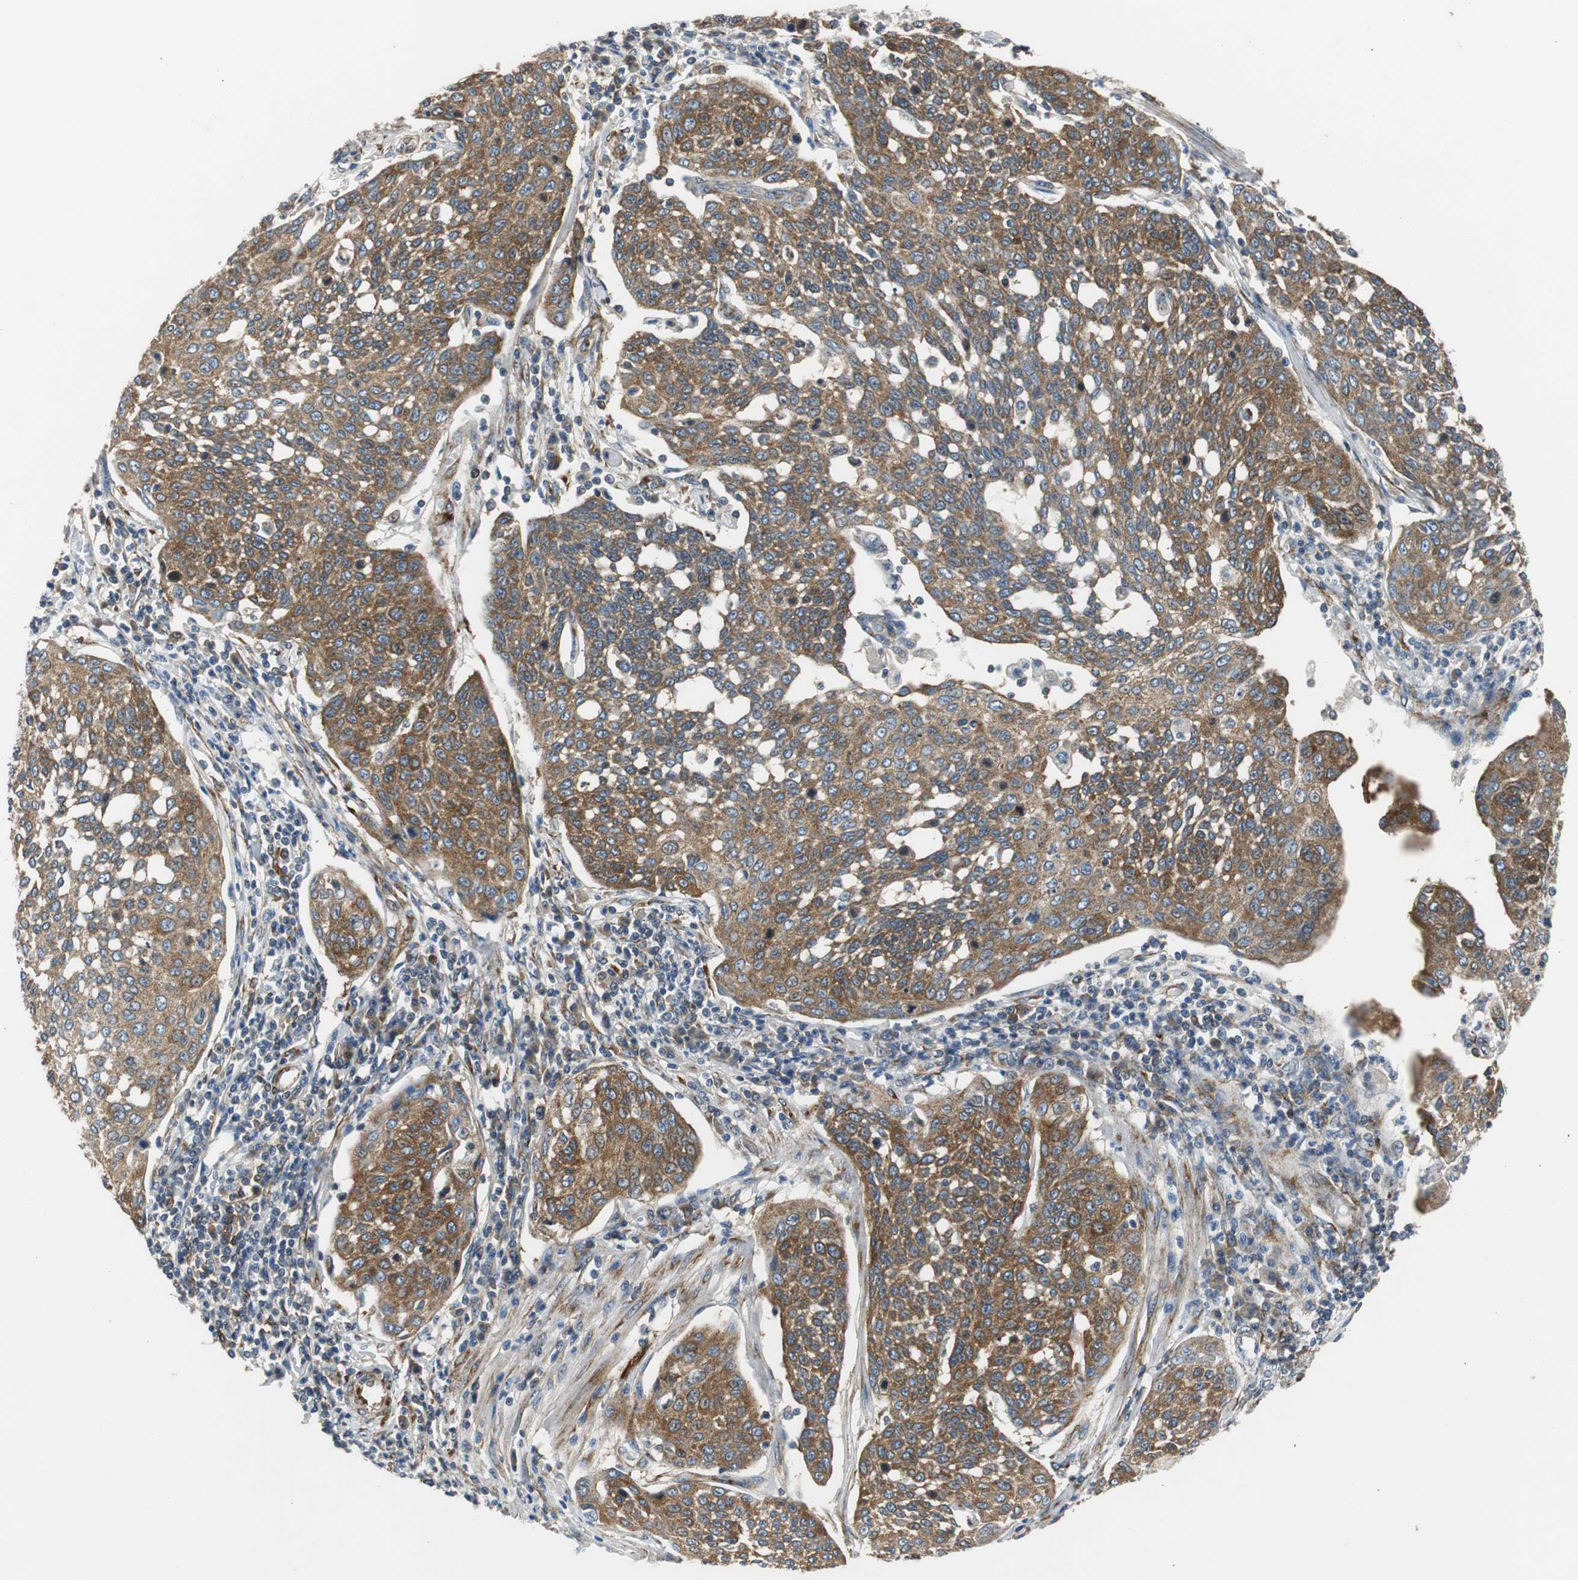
{"staining": {"intensity": "moderate", "quantity": ">75%", "location": "cytoplasmic/membranous"}, "tissue": "cervical cancer", "cell_type": "Tumor cells", "image_type": "cancer", "snomed": [{"axis": "morphology", "description": "Squamous cell carcinoma, NOS"}, {"axis": "topography", "description": "Cervix"}], "caption": "IHC staining of cervical cancer (squamous cell carcinoma), which displays medium levels of moderate cytoplasmic/membranous positivity in approximately >75% of tumor cells indicating moderate cytoplasmic/membranous protein positivity. The staining was performed using DAB (brown) for protein detection and nuclei were counterstained in hematoxylin (blue).", "gene": "ISCU", "patient": {"sex": "female", "age": 34}}